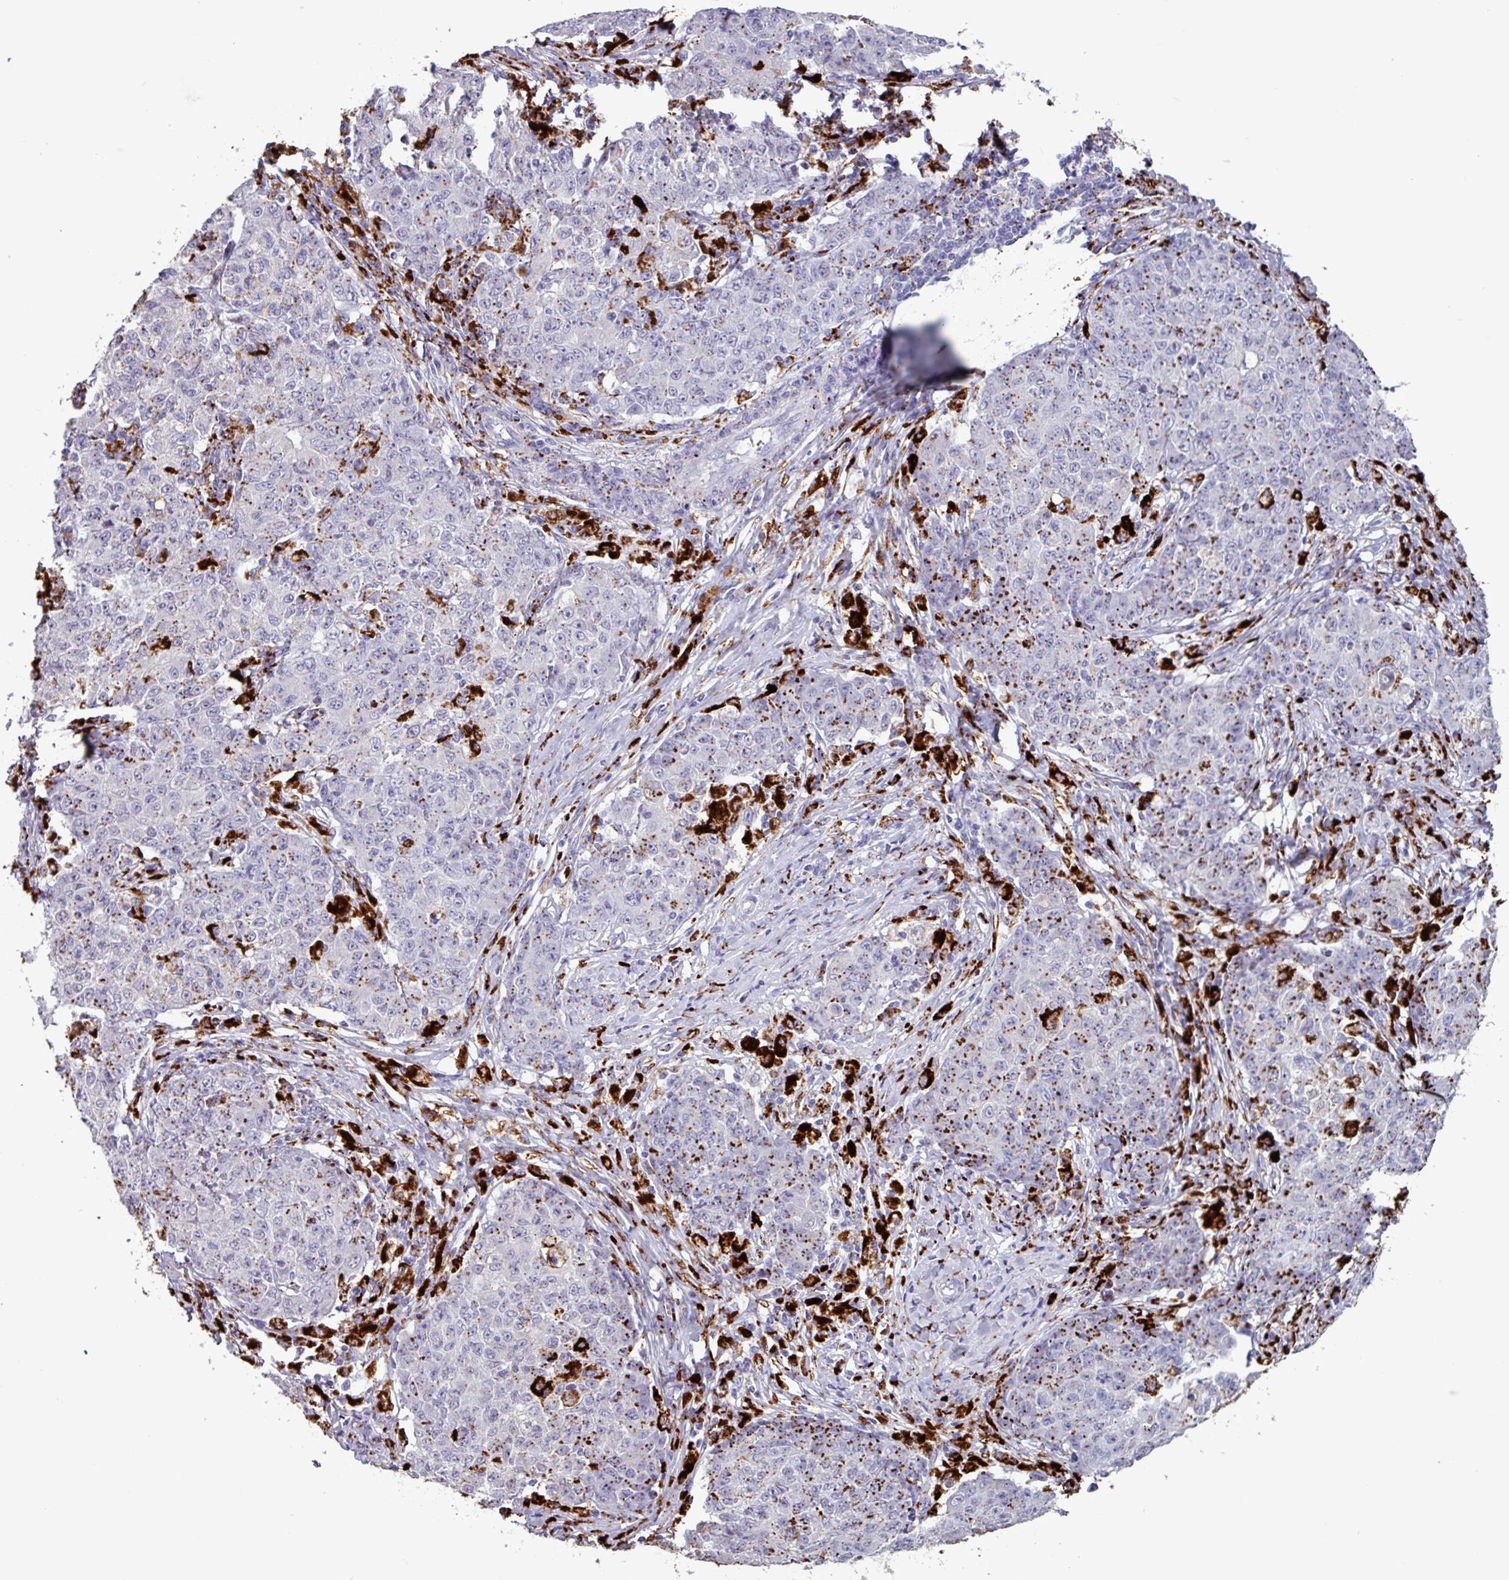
{"staining": {"intensity": "moderate", "quantity": "25%-75%", "location": "cytoplasmic/membranous"}, "tissue": "ovarian cancer", "cell_type": "Tumor cells", "image_type": "cancer", "snomed": [{"axis": "morphology", "description": "Carcinoma, endometroid"}, {"axis": "topography", "description": "Ovary"}], "caption": "About 25%-75% of tumor cells in ovarian cancer exhibit moderate cytoplasmic/membranous protein staining as visualized by brown immunohistochemical staining.", "gene": "PLIN2", "patient": {"sex": "female", "age": 42}}